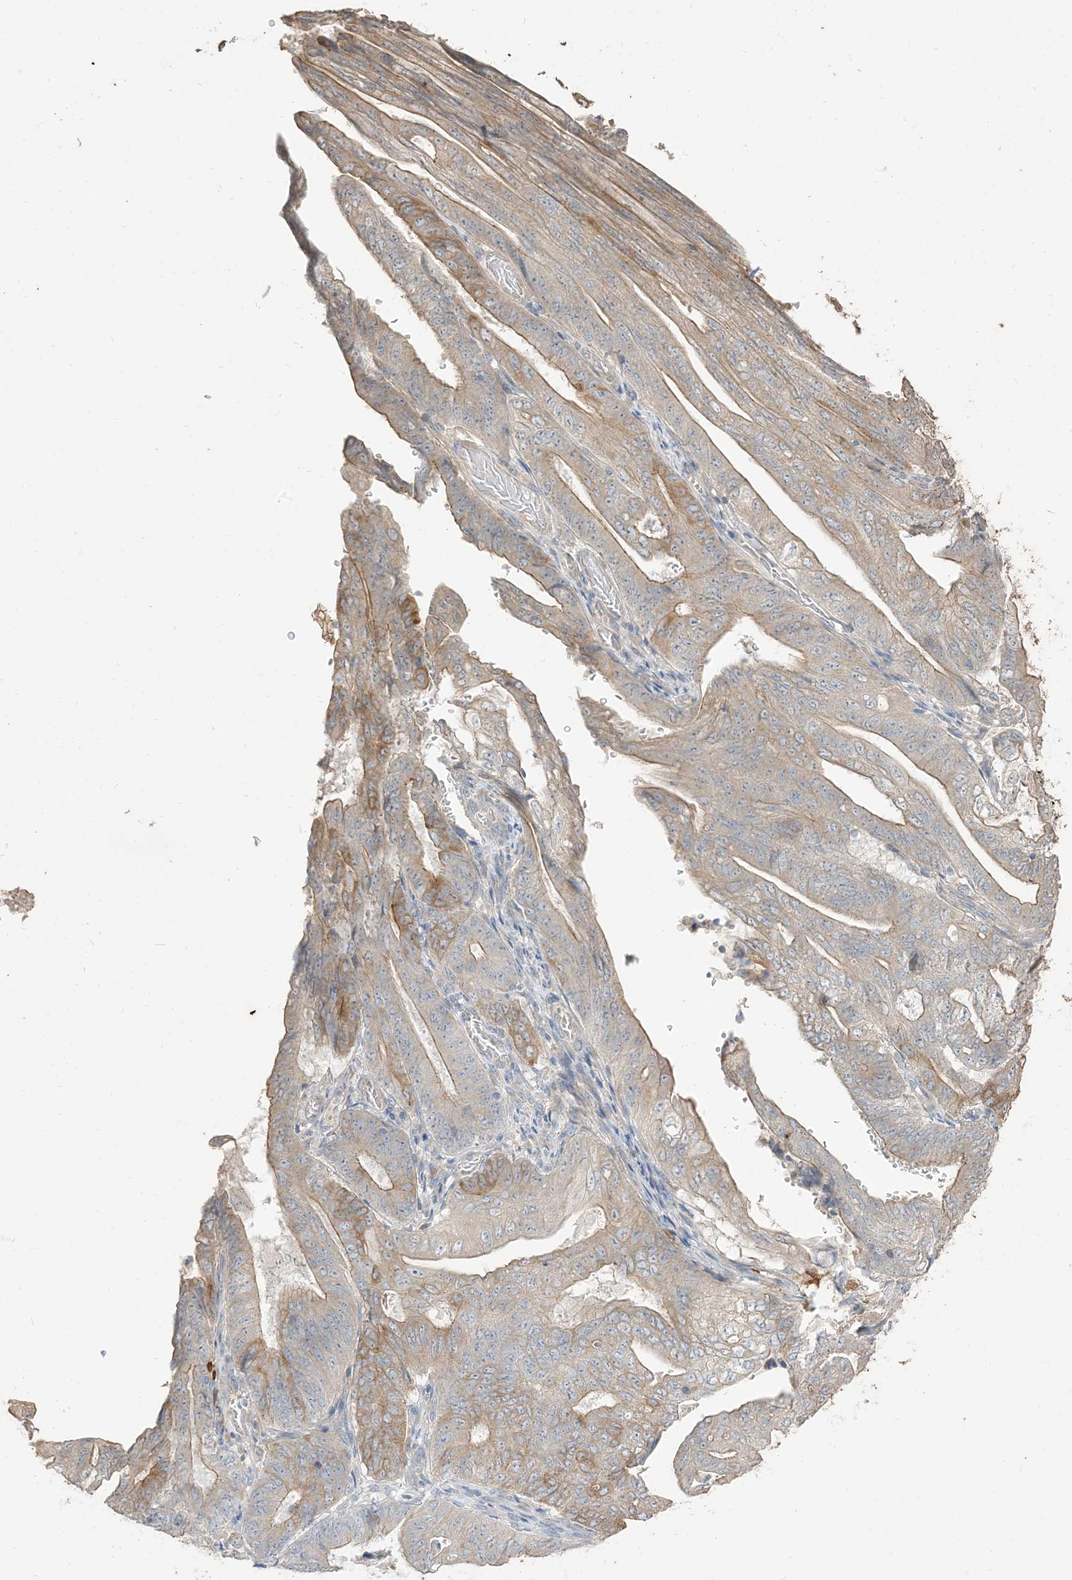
{"staining": {"intensity": "moderate", "quantity": "25%-75%", "location": "cytoplasmic/membranous"}, "tissue": "stomach cancer", "cell_type": "Tumor cells", "image_type": "cancer", "snomed": [{"axis": "morphology", "description": "Adenocarcinoma, NOS"}, {"axis": "topography", "description": "Stomach"}], "caption": "Immunohistochemical staining of stomach cancer (adenocarcinoma) exhibits medium levels of moderate cytoplasmic/membranous positivity in about 25%-75% of tumor cells.", "gene": "RNF175", "patient": {"sex": "female", "age": 73}}